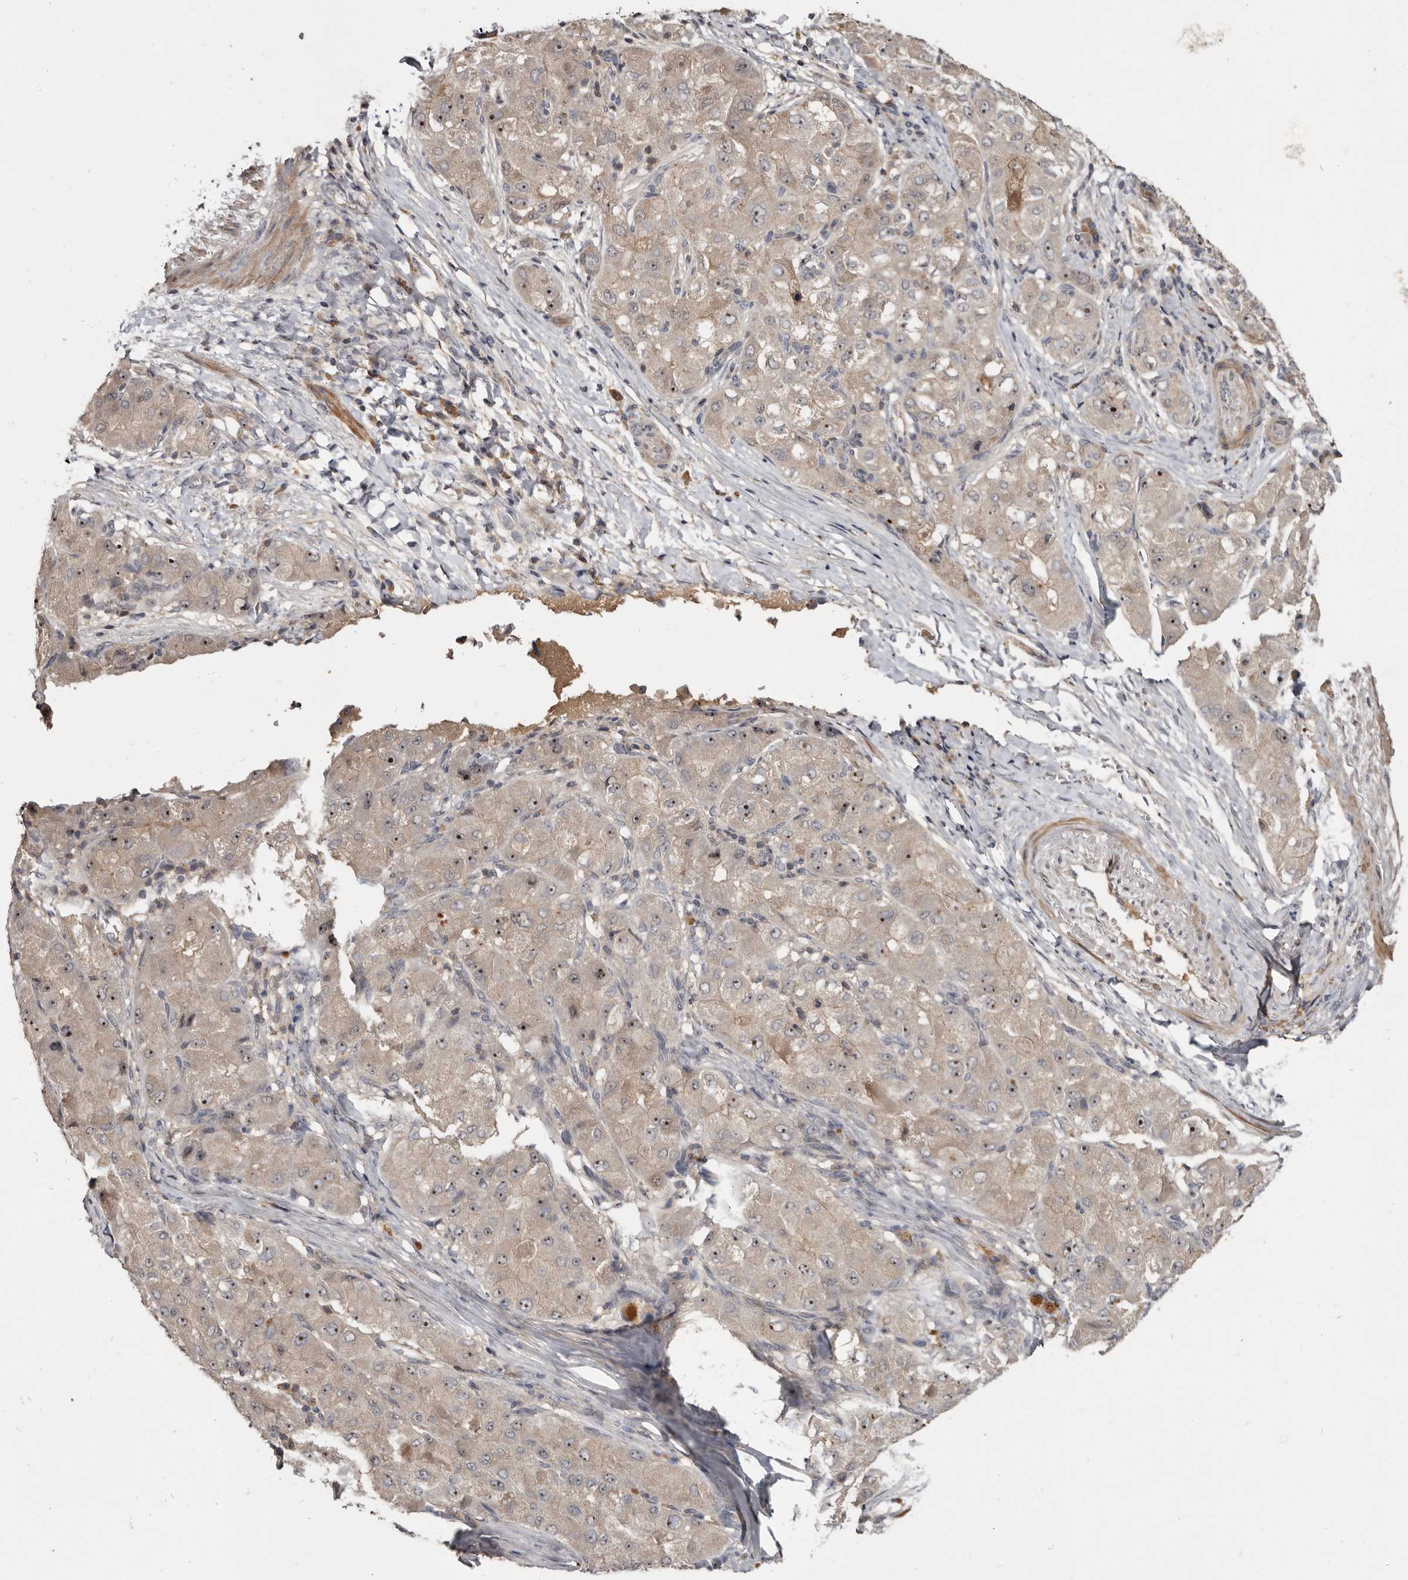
{"staining": {"intensity": "moderate", "quantity": "25%-75%", "location": "cytoplasmic/membranous,nuclear"}, "tissue": "liver cancer", "cell_type": "Tumor cells", "image_type": "cancer", "snomed": [{"axis": "morphology", "description": "Carcinoma, Hepatocellular, NOS"}, {"axis": "topography", "description": "Liver"}], "caption": "Immunohistochemistry (IHC) (DAB (3,3'-diaminobenzidine)) staining of liver cancer (hepatocellular carcinoma) displays moderate cytoplasmic/membranous and nuclear protein staining in about 25%-75% of tumor cells.", "gene": "TTC39A", "patient": {"sex": "male", "age": 80}}